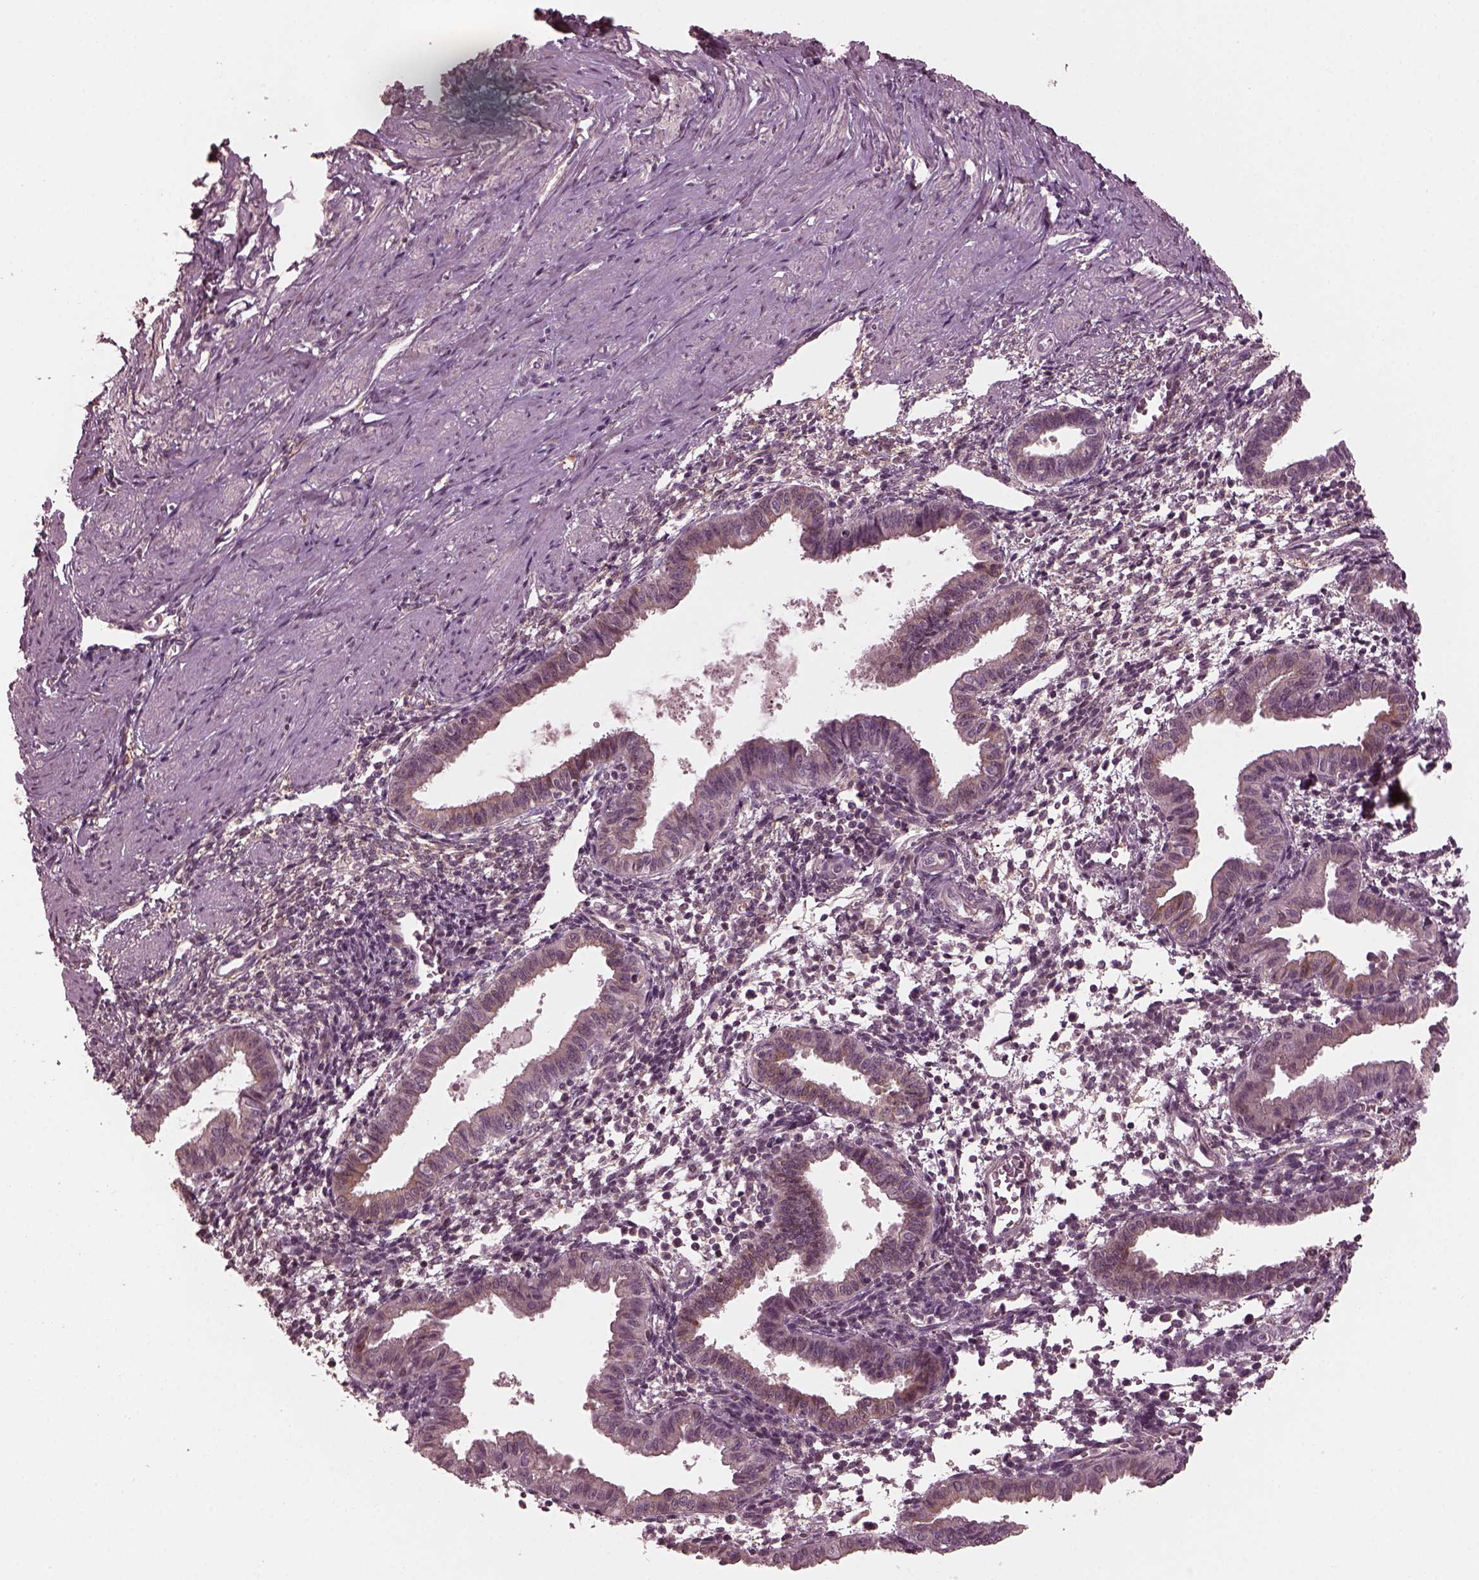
{"staining": {"intensity": "negative", "quantity": "none", "location": "none"}, "tissue": "endometrium", "cell_type": "Cells in endometrial stroma", "image_type": "normal", "snomed": [{"axis": "morphology", "description": "Normal tissue, NOS"}, {"axis": "topography", "description": "Endometrium"}], "caption": "This is a histopathology image of immunohistochemistry staining of unremarkable endometrium, which shows no staining in cells in endometrial stroma. (DAB (3,3'-diaminobenzidine) immunohistochemistry, high magnification).", "gene": "PORCN", "patient": {"sex": "female", "age": 37}}